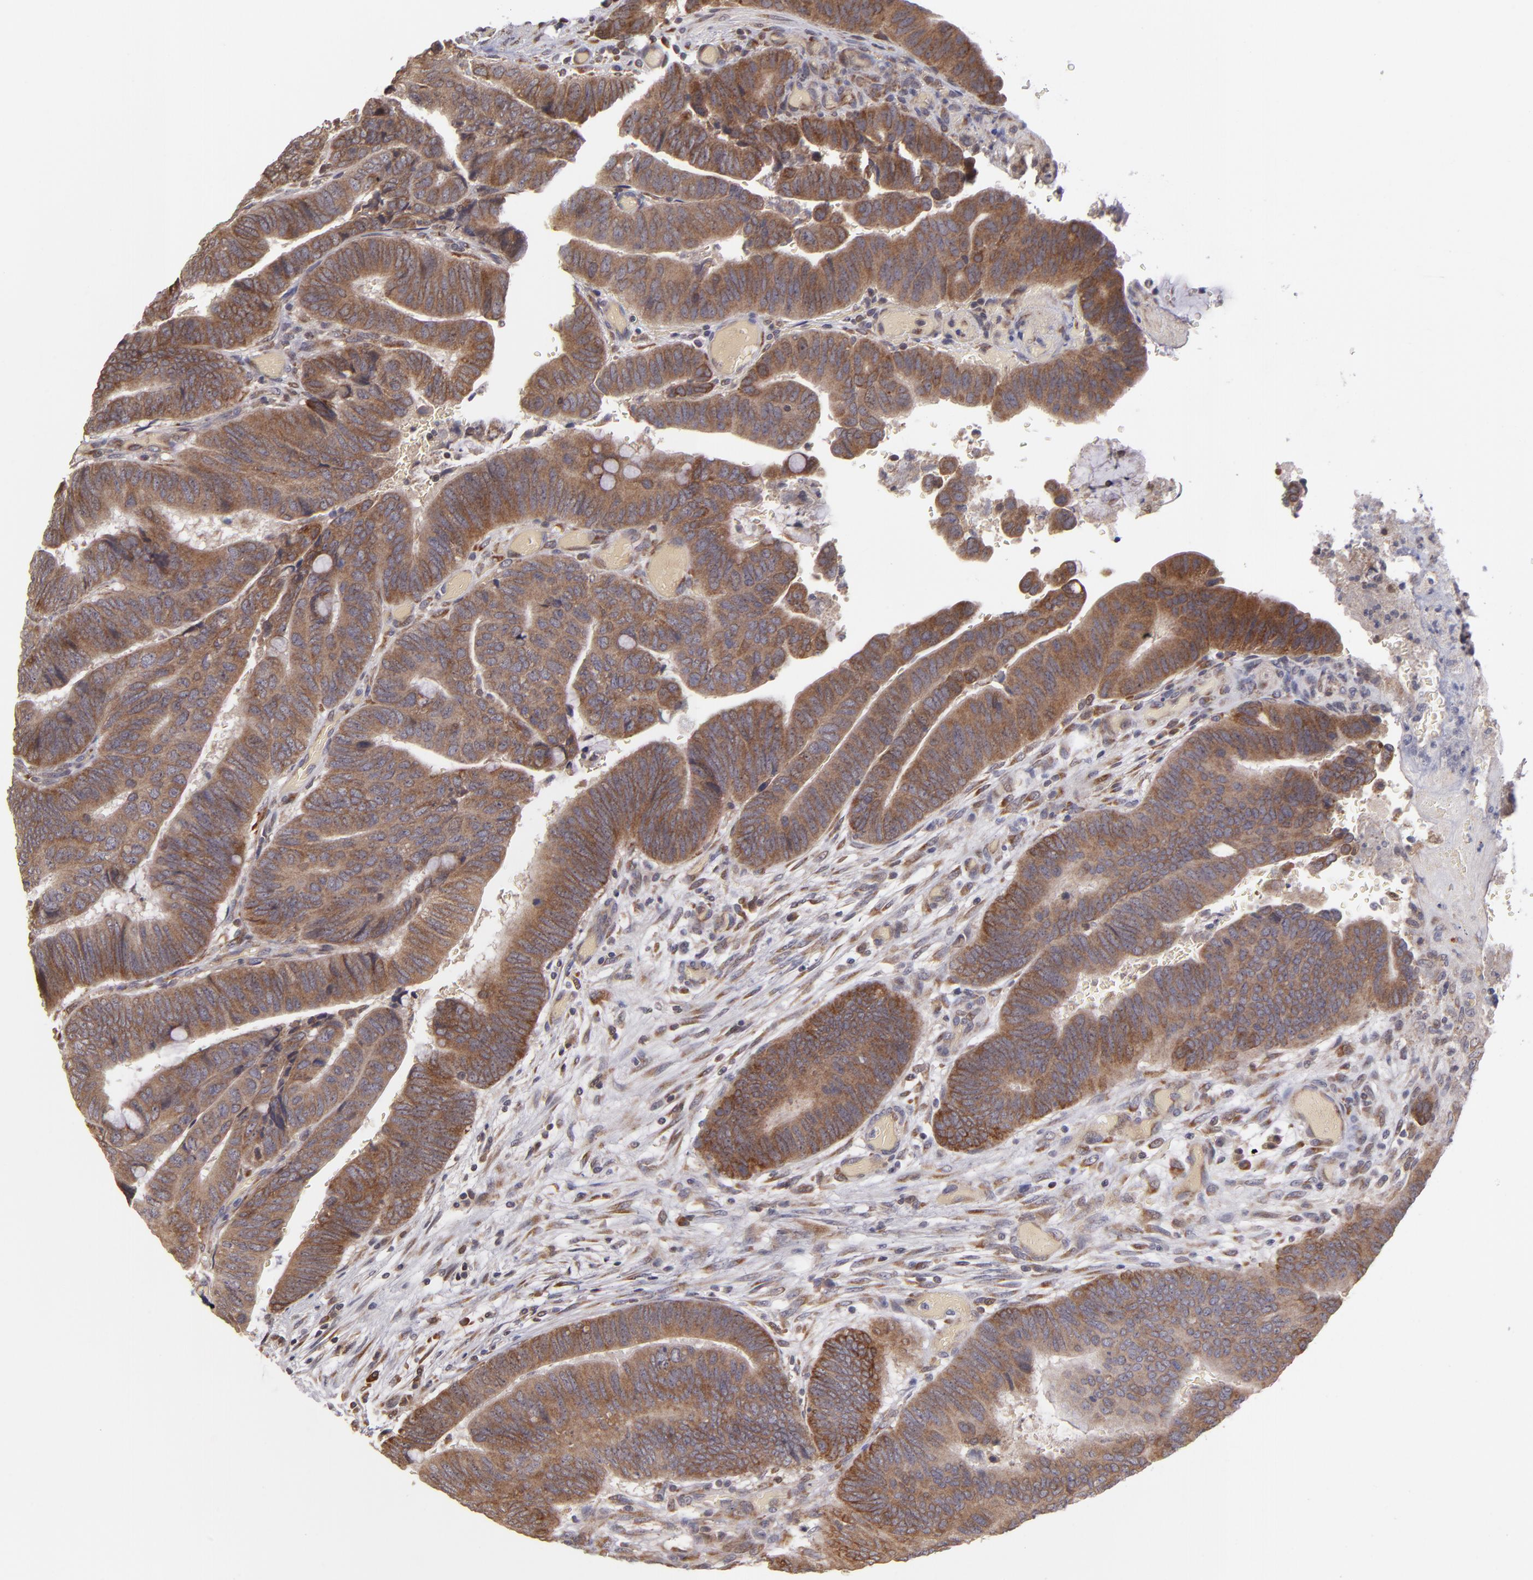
{"staining": {"intensity": "moderate", "quantity": ">75%", "location": "cytoplasmic/membranous"}, "tissue": "colorectal cancer", "cell_type": "Tumor cells", "image_type": "cancer", "snomed": [{"axis": "morphology", "description": "Normal tissue, NOS"}, {"axis": "morphology", "description": "Adenocarcinoma, NOS"}, {"axis": "topography", "description": "Rectum"}], "caption": "IHC image of neoplastic tissue: adenocarcinoma (colorectal) stained using IHC displays medium levels of moderate protein expression localized specifically in the cytoplasmic/membranous of tumor cells, appearing as a cytoplasmic/membranous brown color.", "gene": "CASP1", "patient": {"sex": "male", "age": 92}}